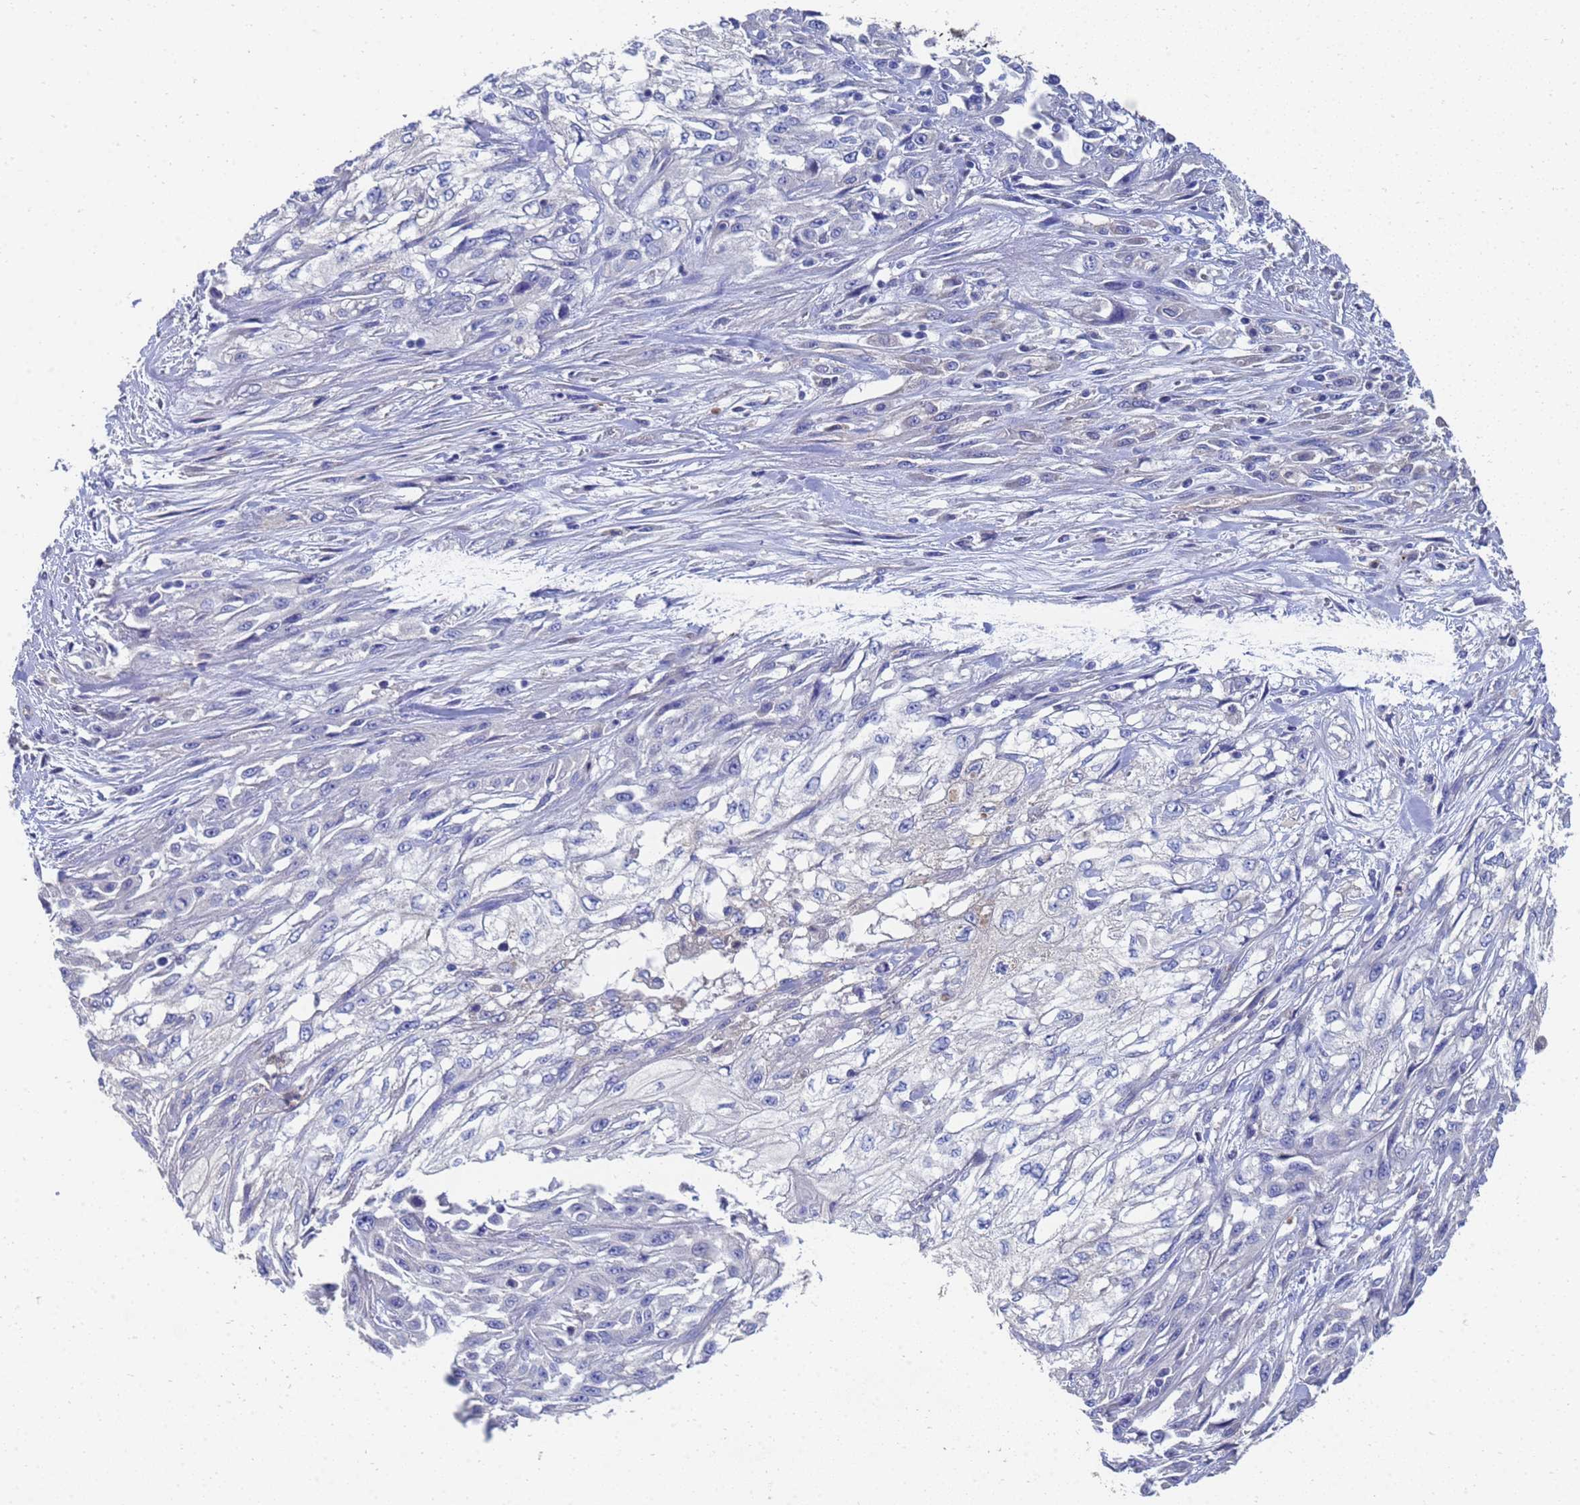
{"staining": {"intensity": "negative", "quantity": "none", "location": "none"}, "tissue": "skin cancer", "cell_type": "Tumor cells", "image_type": "cancer", "snomed": [{"axis": "morphology", "description": "Squamous cell carcinoma, NOS"}, {"axis": "morphology", "description": "Squamous cell carcinoma, metastatic, NOS"}, {"axis": "topography", "description": "Skin"}, {"axis": "topography", "description": "Lymph node"}], "caption": "Tumor cells are negative for brown protein staining in metastatic squamous cell carcinoma (skin).", "gene": "LBX2", "patient": {"sex": "male", "age": 75}}